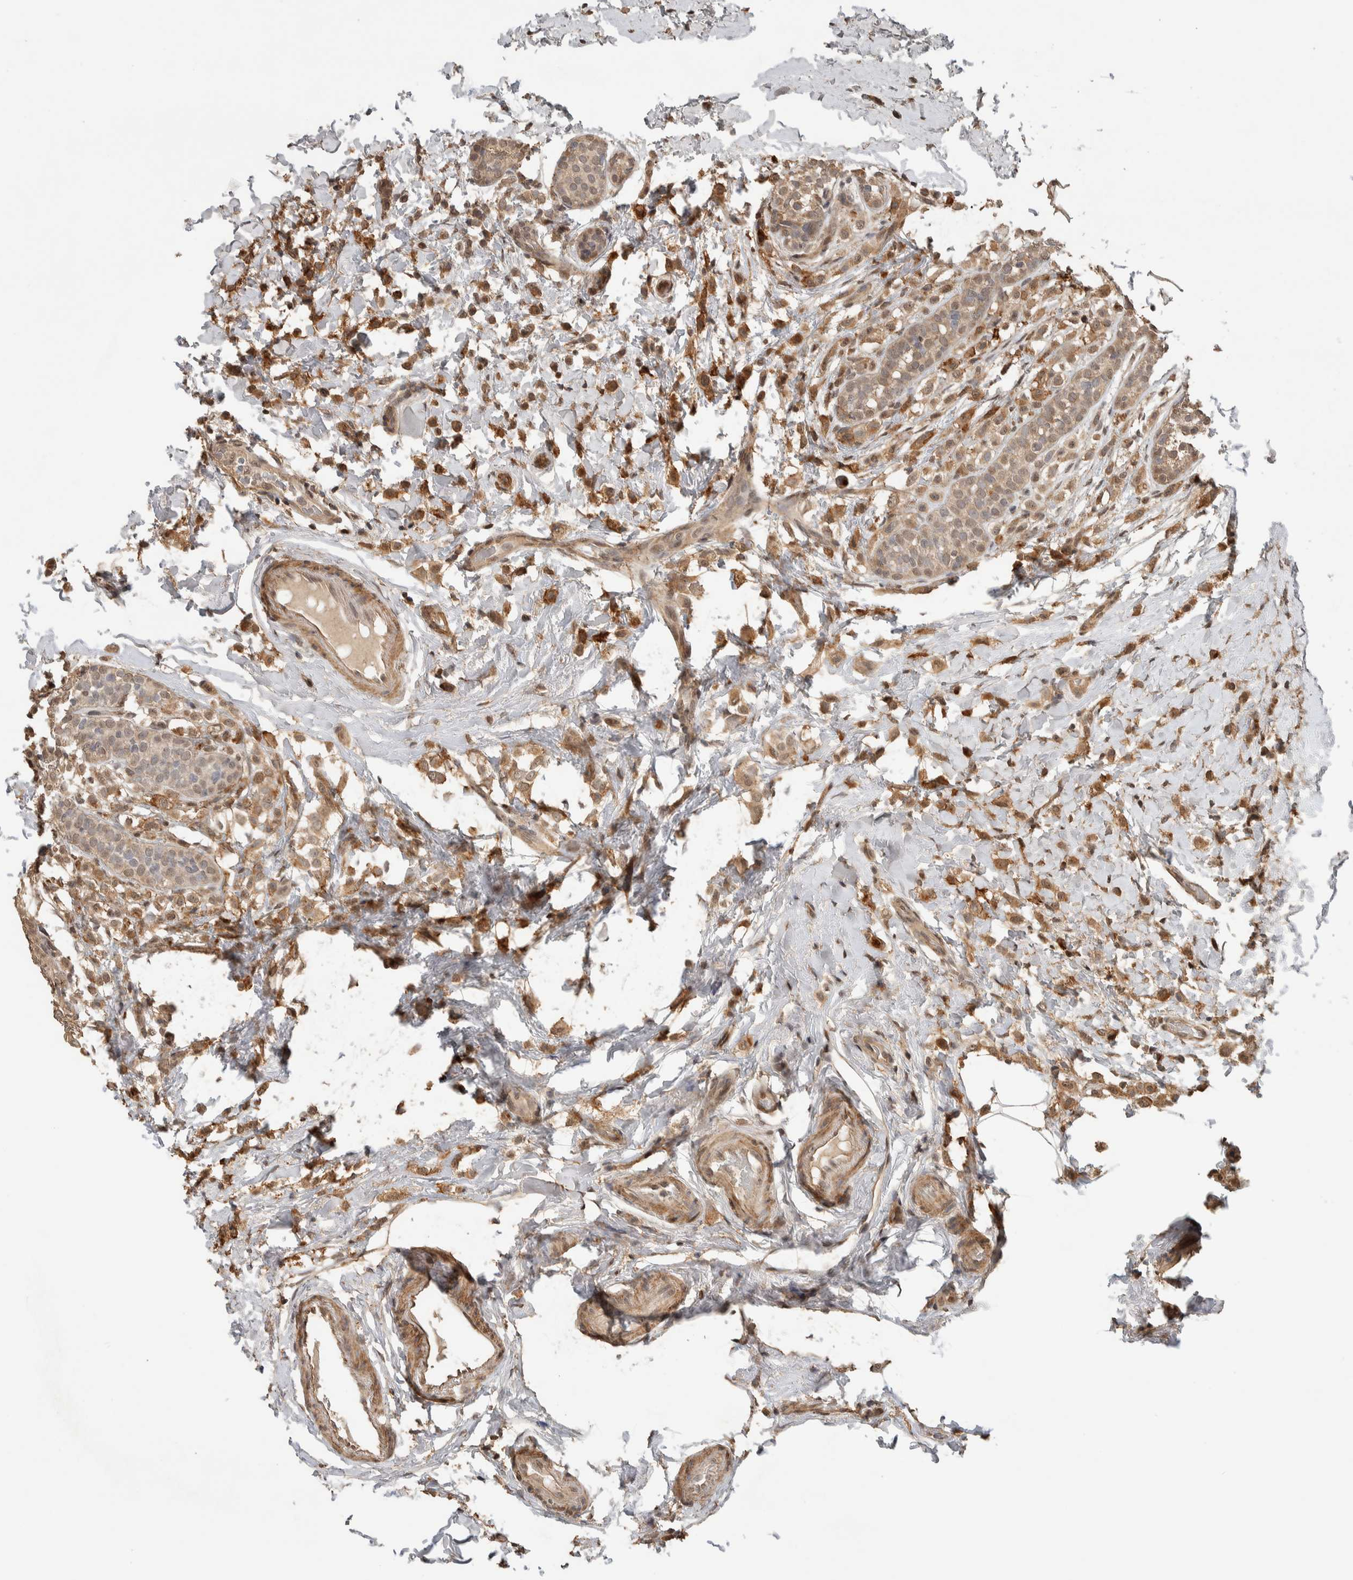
{"staining": {"intensity": "moderate", "quantity": ">75%", "location": "cytoplasmic/membranous"}, "tissue": "breast cancer", "cell_type": "Tumor cells", "image_type": "cancer", "snomed": [{"axis": "morphology", "description": "Lobular carcinoma"}, {"axis": "topography", "description": "Breast"}], "caption": "A photomicrograph of breast cancer stained for a protein shows moderate cytoplasmic/membranous brown staining in tumor cells.", "gene": "CYSRT1", "patient": {"sex": "female", "age": 50}}